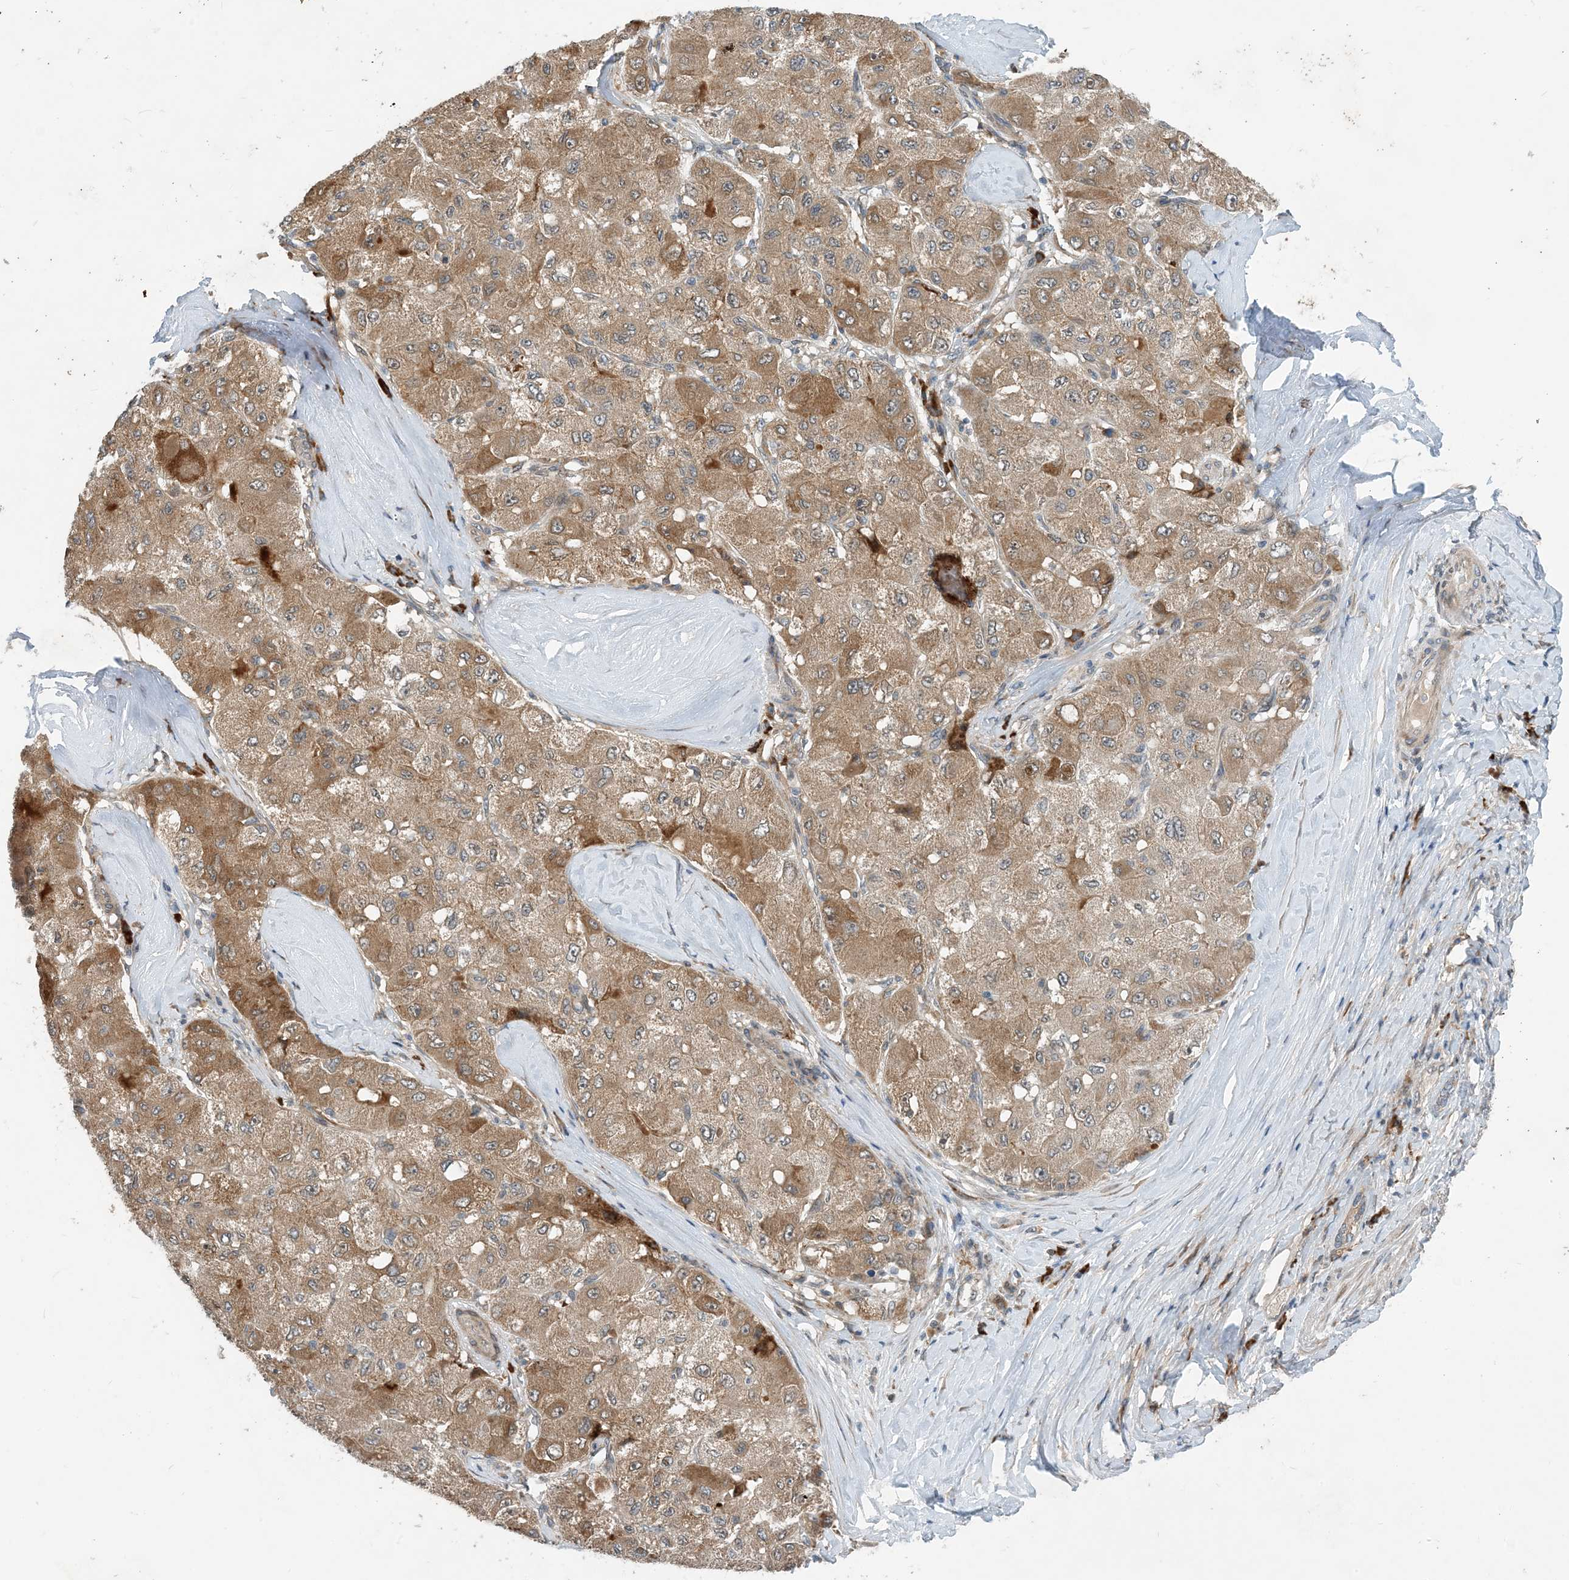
{"staining": {"intensity": "moderate", "quantity": ">75%", "location": "cytoplasmic/membranous"}, "tissue": "liver cancer", "cell_type": "Tumor cells", "image_type": "cancer", "snomed": [{"axis": "morphology", "description": "Carcinoma, Hepatocellular, NOS"}, {"axis": "topography", "description": "Liver"}], "caption": "A brown stain labels moderate cytoplasmic/membranous positivity of a protein in liver cancer (hepatocellular carcinoma) tumor cells.", "gene": "PHOSPHO2", "patient": {"sex": "male", "age": 80}}